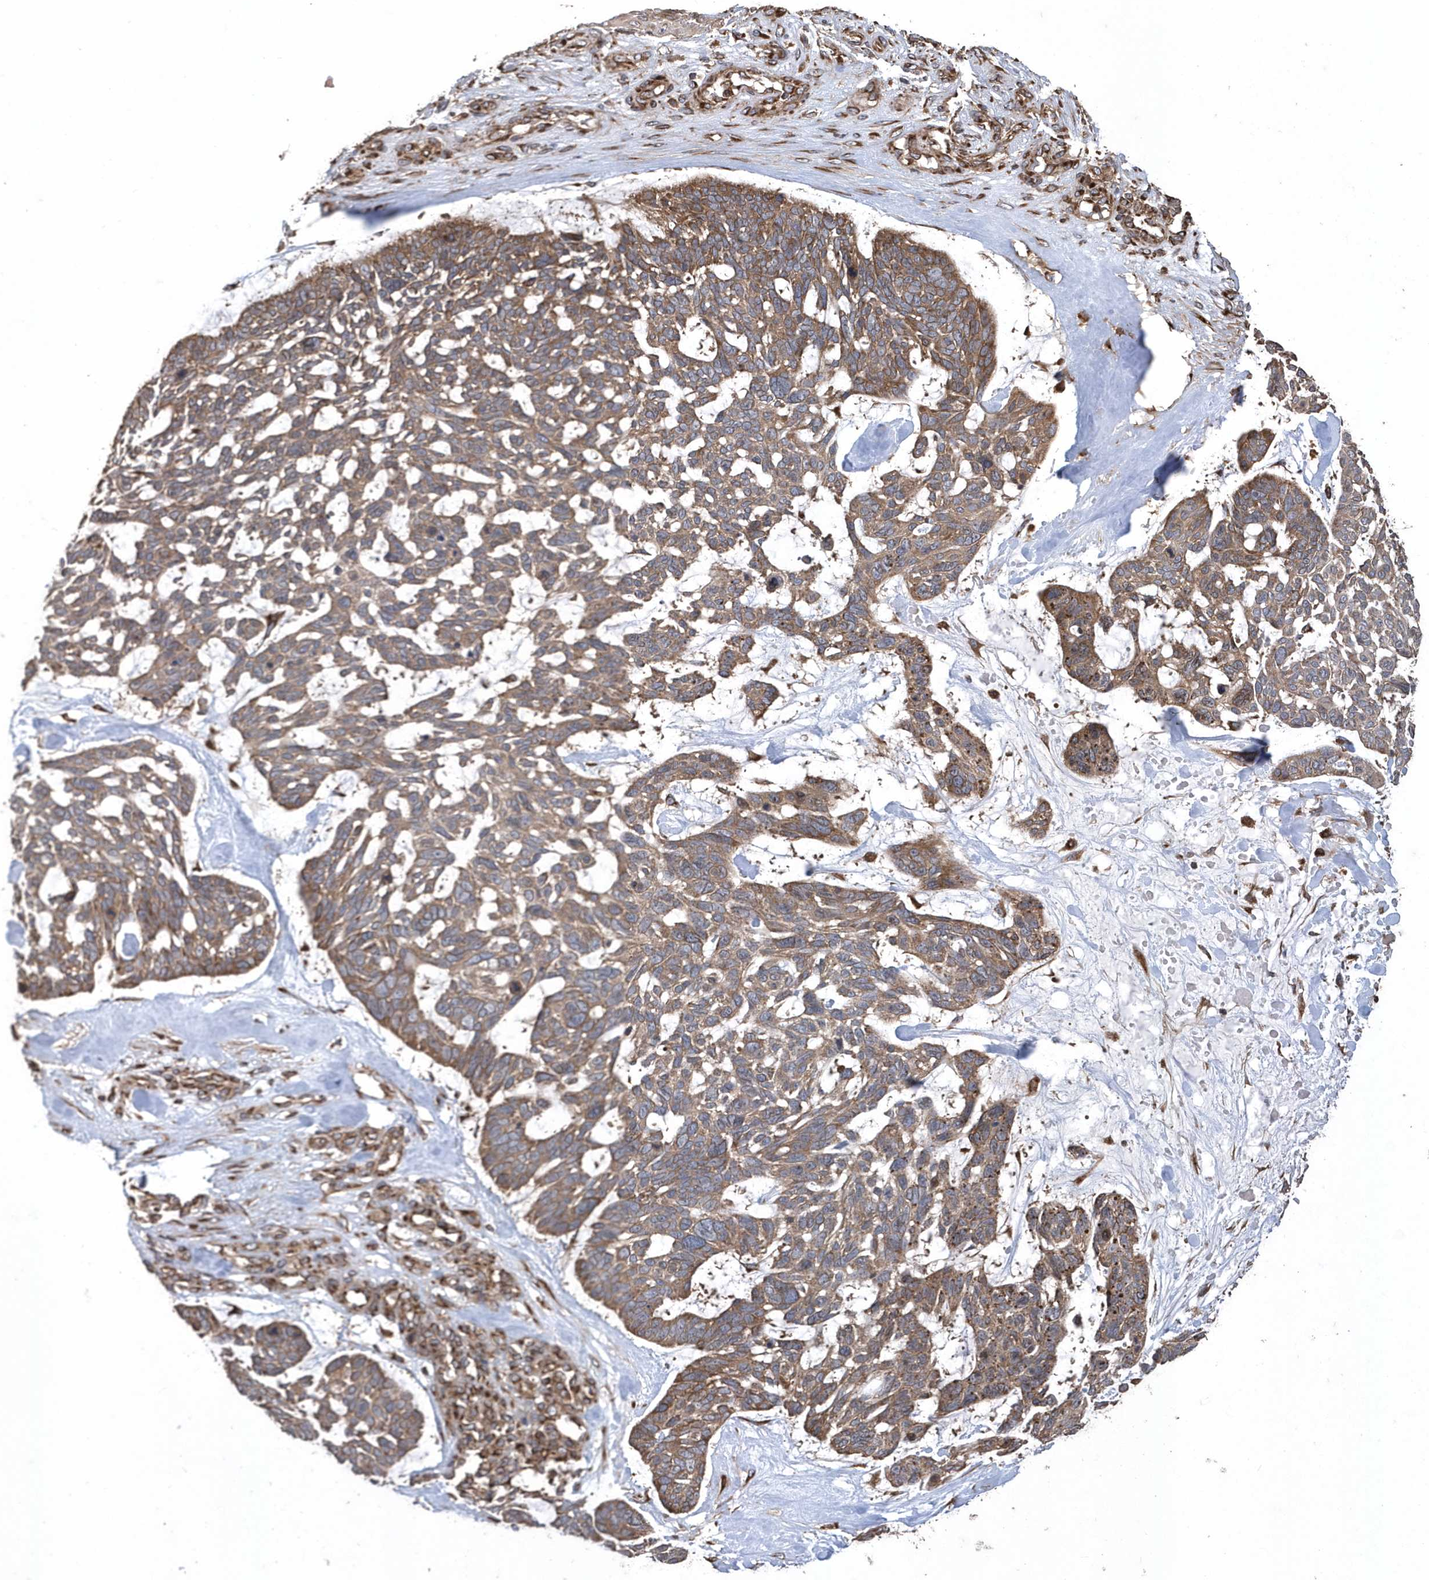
{"staining": {"intensity": "moderate", "quantity": ">75%", "location": "cytoplasmic/membranous"}, "tissue": "skin cancer", "cell_type": "Tumor cells", "image_type": "cancer", "snomed": [{"axis": "morphology", "description": "Basal cell carcinoma"}, {"axis": "topography", "description": "Skin"}], "caption": "Immunohistochemical staining of human skin cancer exhibits moderate cytoplasmic/membranous protein expression in approximately >75% of tumor cells.", "gene": "WASHC5", "patient": {"sex": "male", "age": 88}}